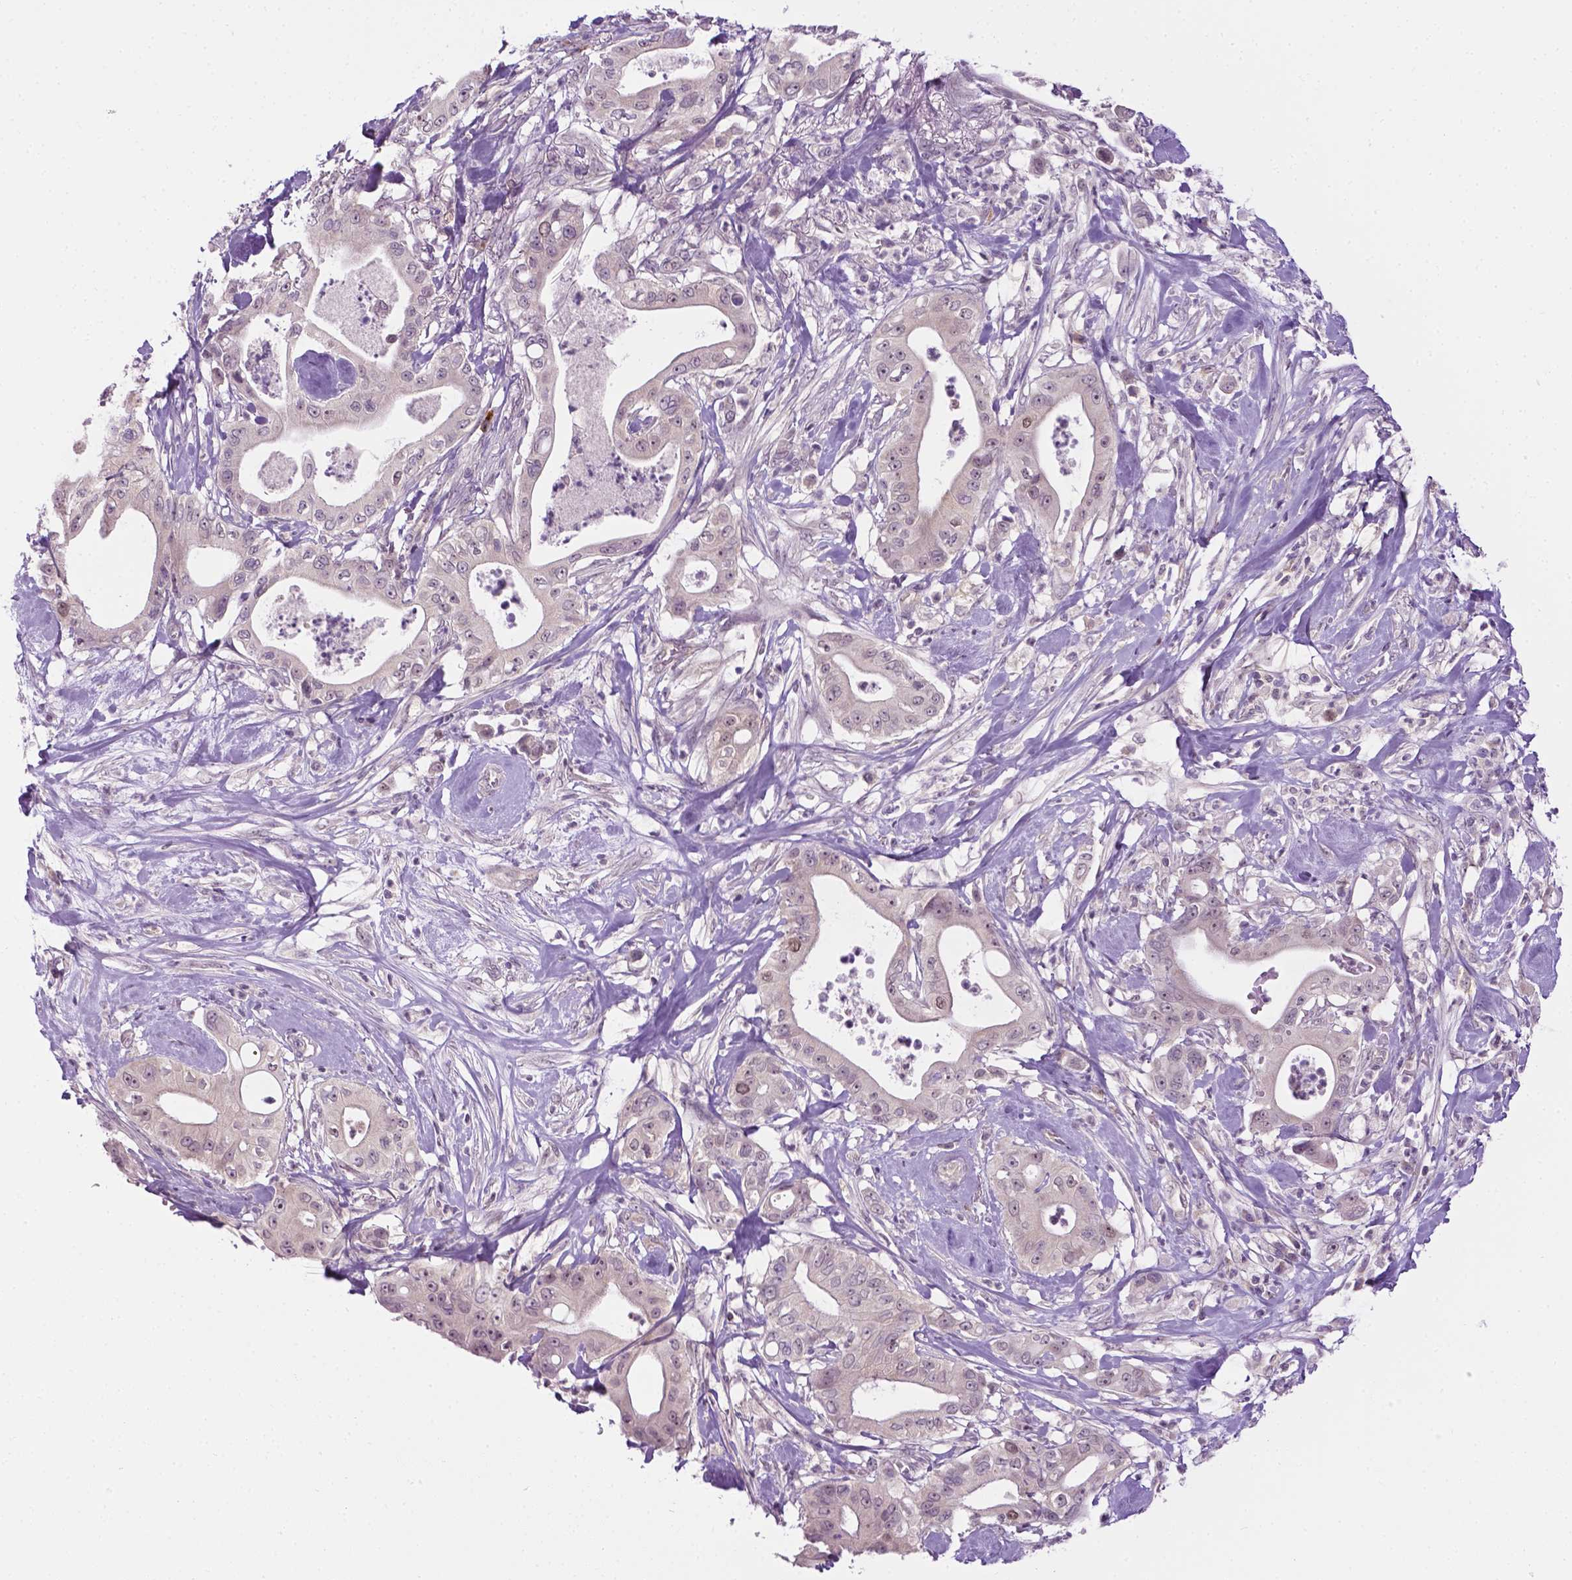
{"staining": {"intensity": "weak", "quantity": "<25%", "location": "nuclear"}, "tissue": "pancreatic cancer", "cell_type": "Tumor cells", "image_type": "cancer", "snomed": [{"axis": "morphology", "description": "Adenocarcinoma, NOS"}, {"axis": "topography", "description": "Pancreas"}], "caption": "IHC image of neoplastic tissue: human adenocarcinoma (pancreatic) stained with DAB (3,3'-diaminobenzidine) reveals no significant protein expression in tumor cells.", "gene": "DENND4A", "patient": {"sex": "male", "age": 71}}